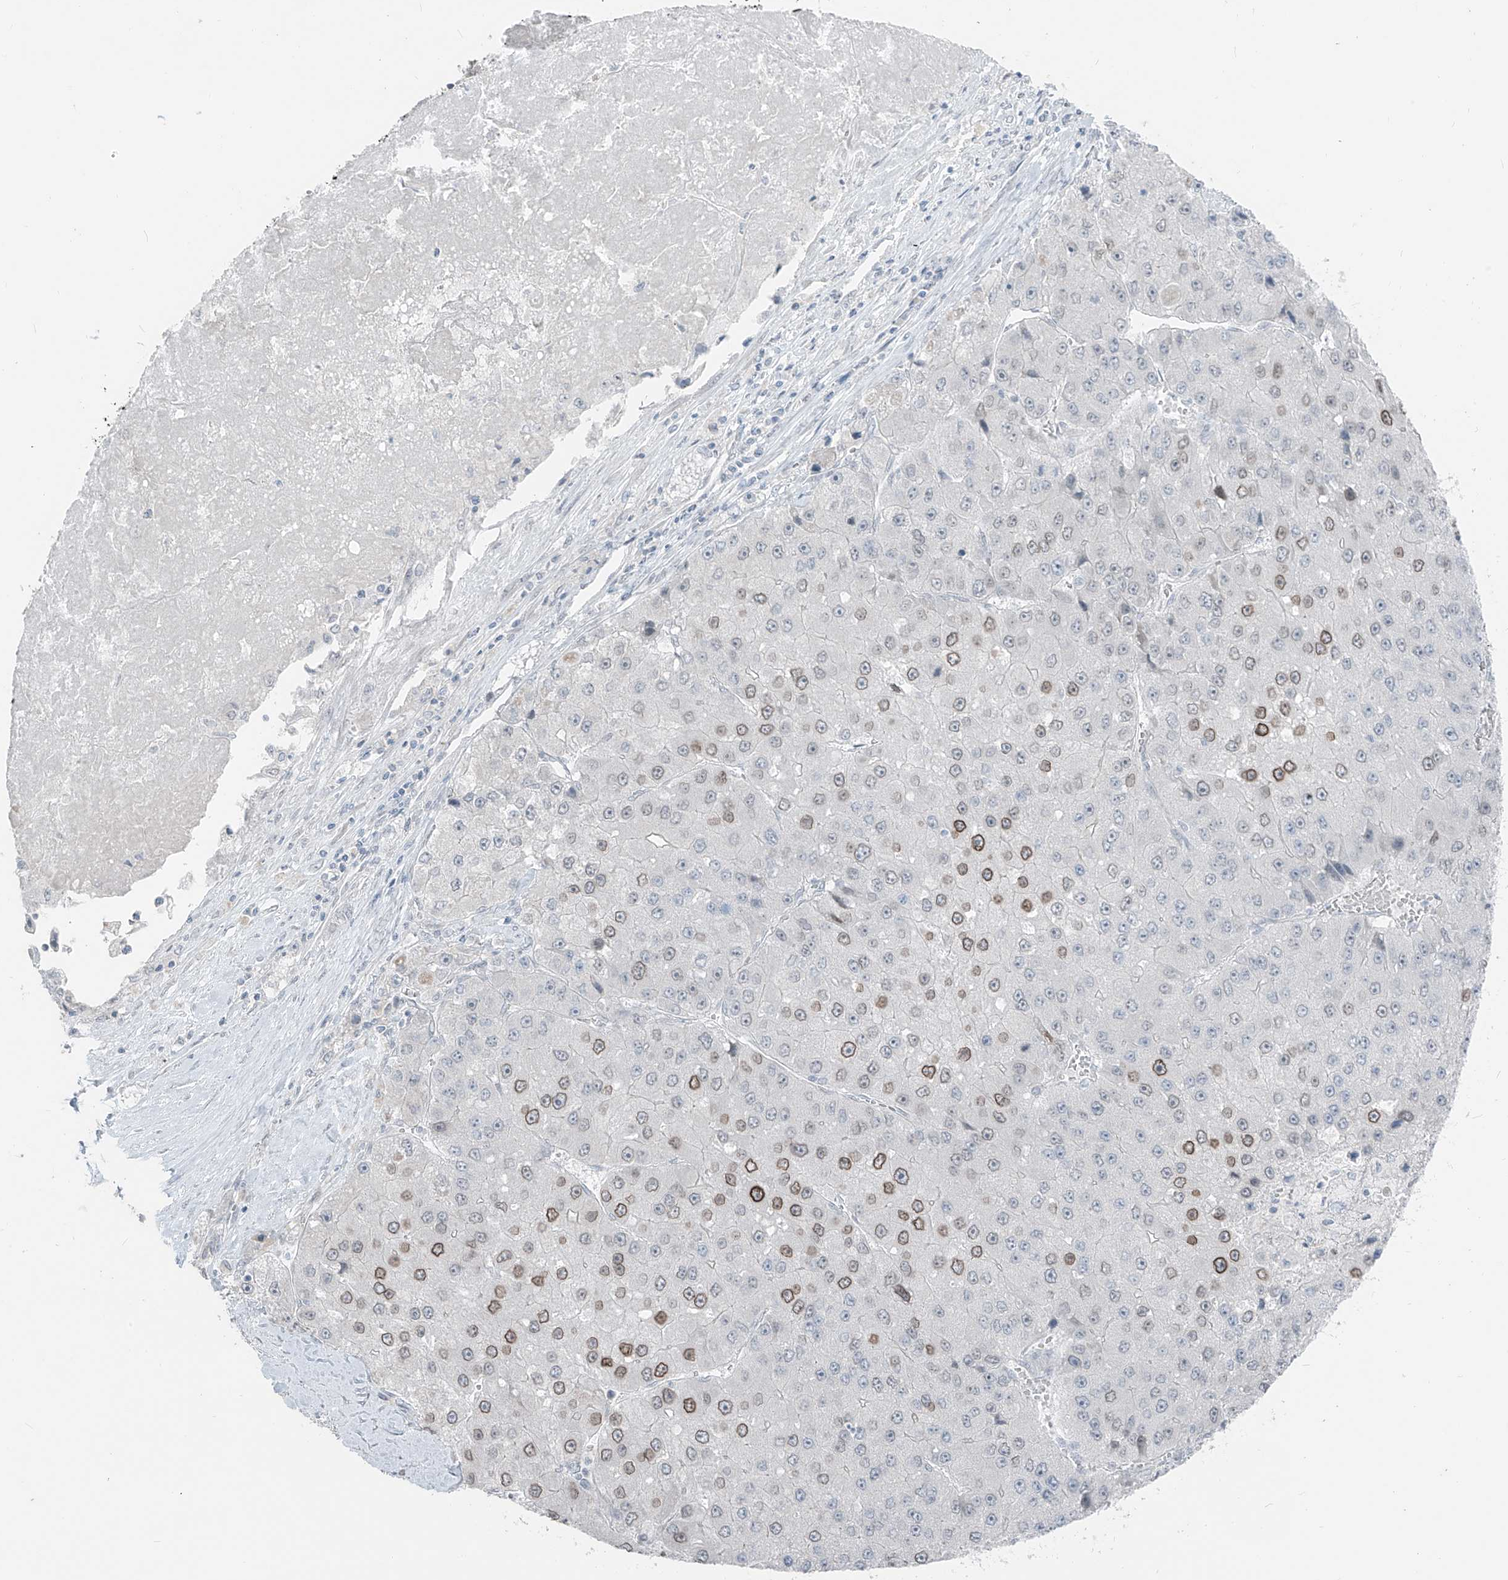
{"staining": {"intensity": "strong", "quantity": "<25%", "location": "cytoplasmic/membranous,nuclear"}, "tissue": "liver cancer", "cell_type": "Tumor cells", "image_type": "cancer", "snomed": [{"axis": "morphology", "description": "Carcinoma, Hepatocellular, NOS"}, {"axis": "topography", "description": "Liver"}], "caption": "Brown immunohistochemical staining in human liver hepatocellular carcinoma shows strong cytoplasmic/membranous and nuclear positivity in about <25% of tumor cells.", "gene": "PRDM6", "patient": {"sex": "female", "age": 73}}